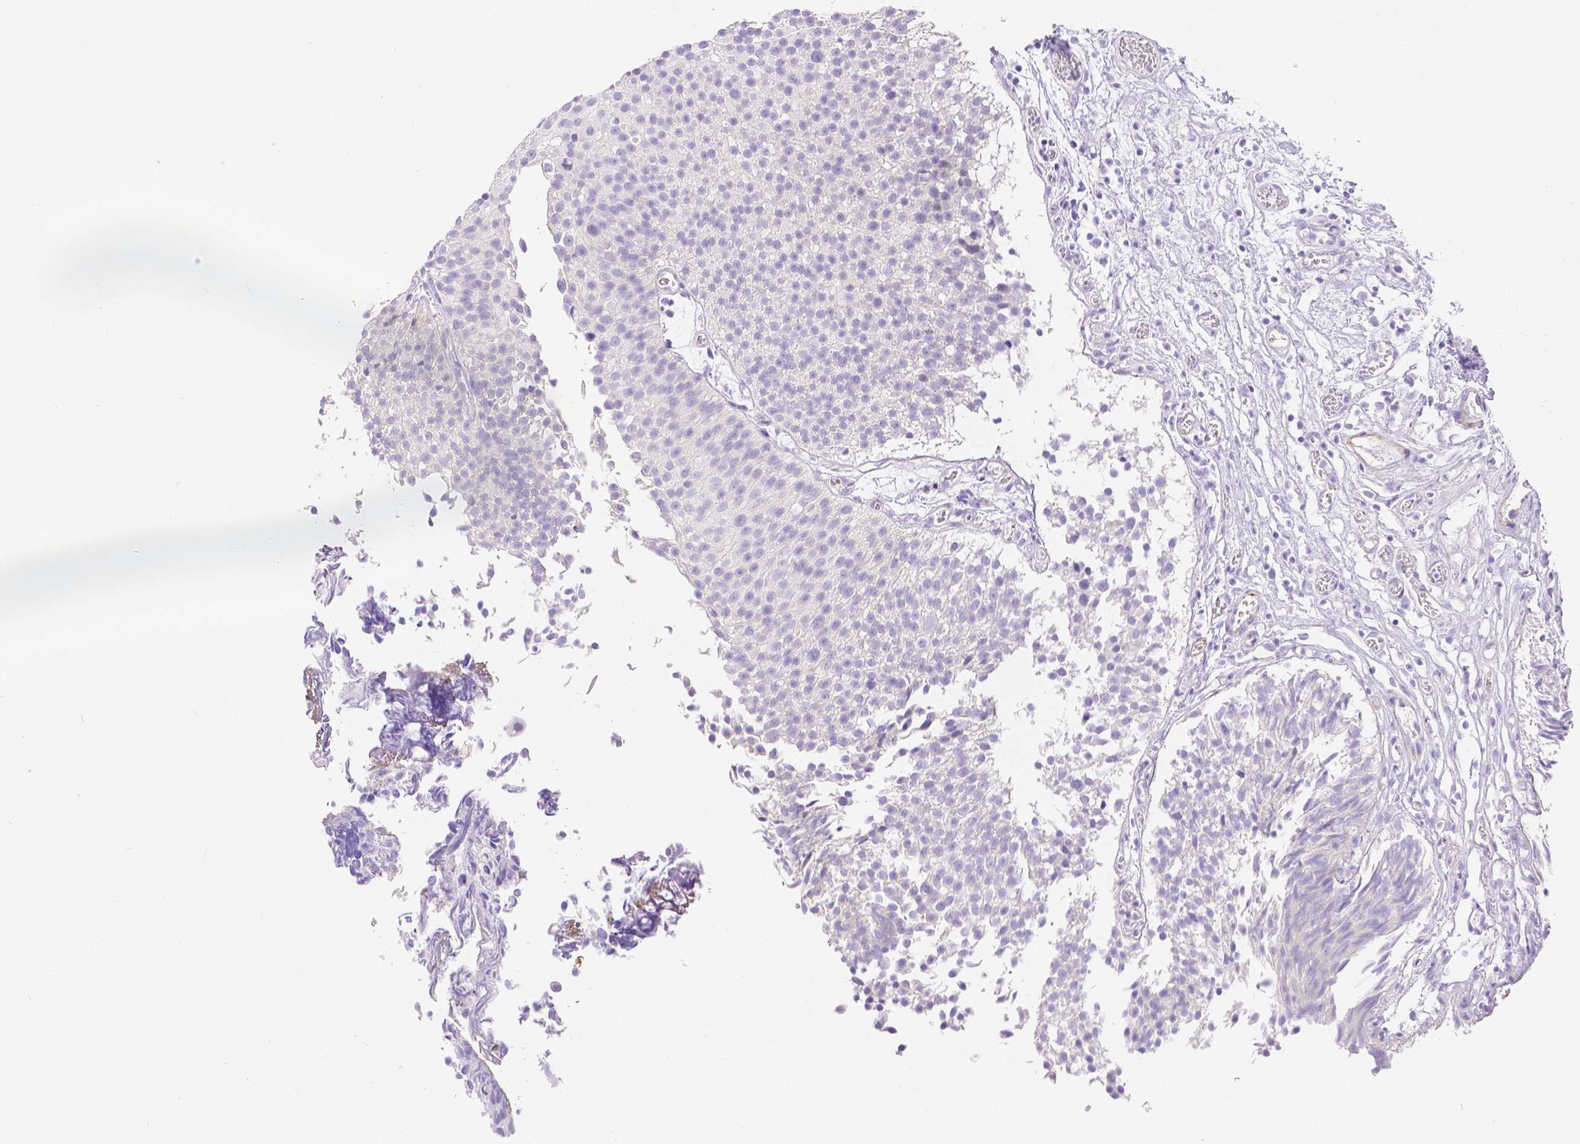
{"staining": {"intensity": "negative", "quantity": "none", "location": "none"}, "tissue": "urothelial cancer", "cell_type": "Tumor cells", "image_type": "cancer", "snomed": [{"axis": "morphology", "description": "Urothelial carcinoma, Low grade"}, {"axis": "topography", "description": "Urinary bladder"}], "caption": "Human urothelial cancer stained for a protein using immunohistochemistry reveals no positivity in tumor cells.", "gene": "SLC27A5", "patient": {"sex": "male", "age": 80}}